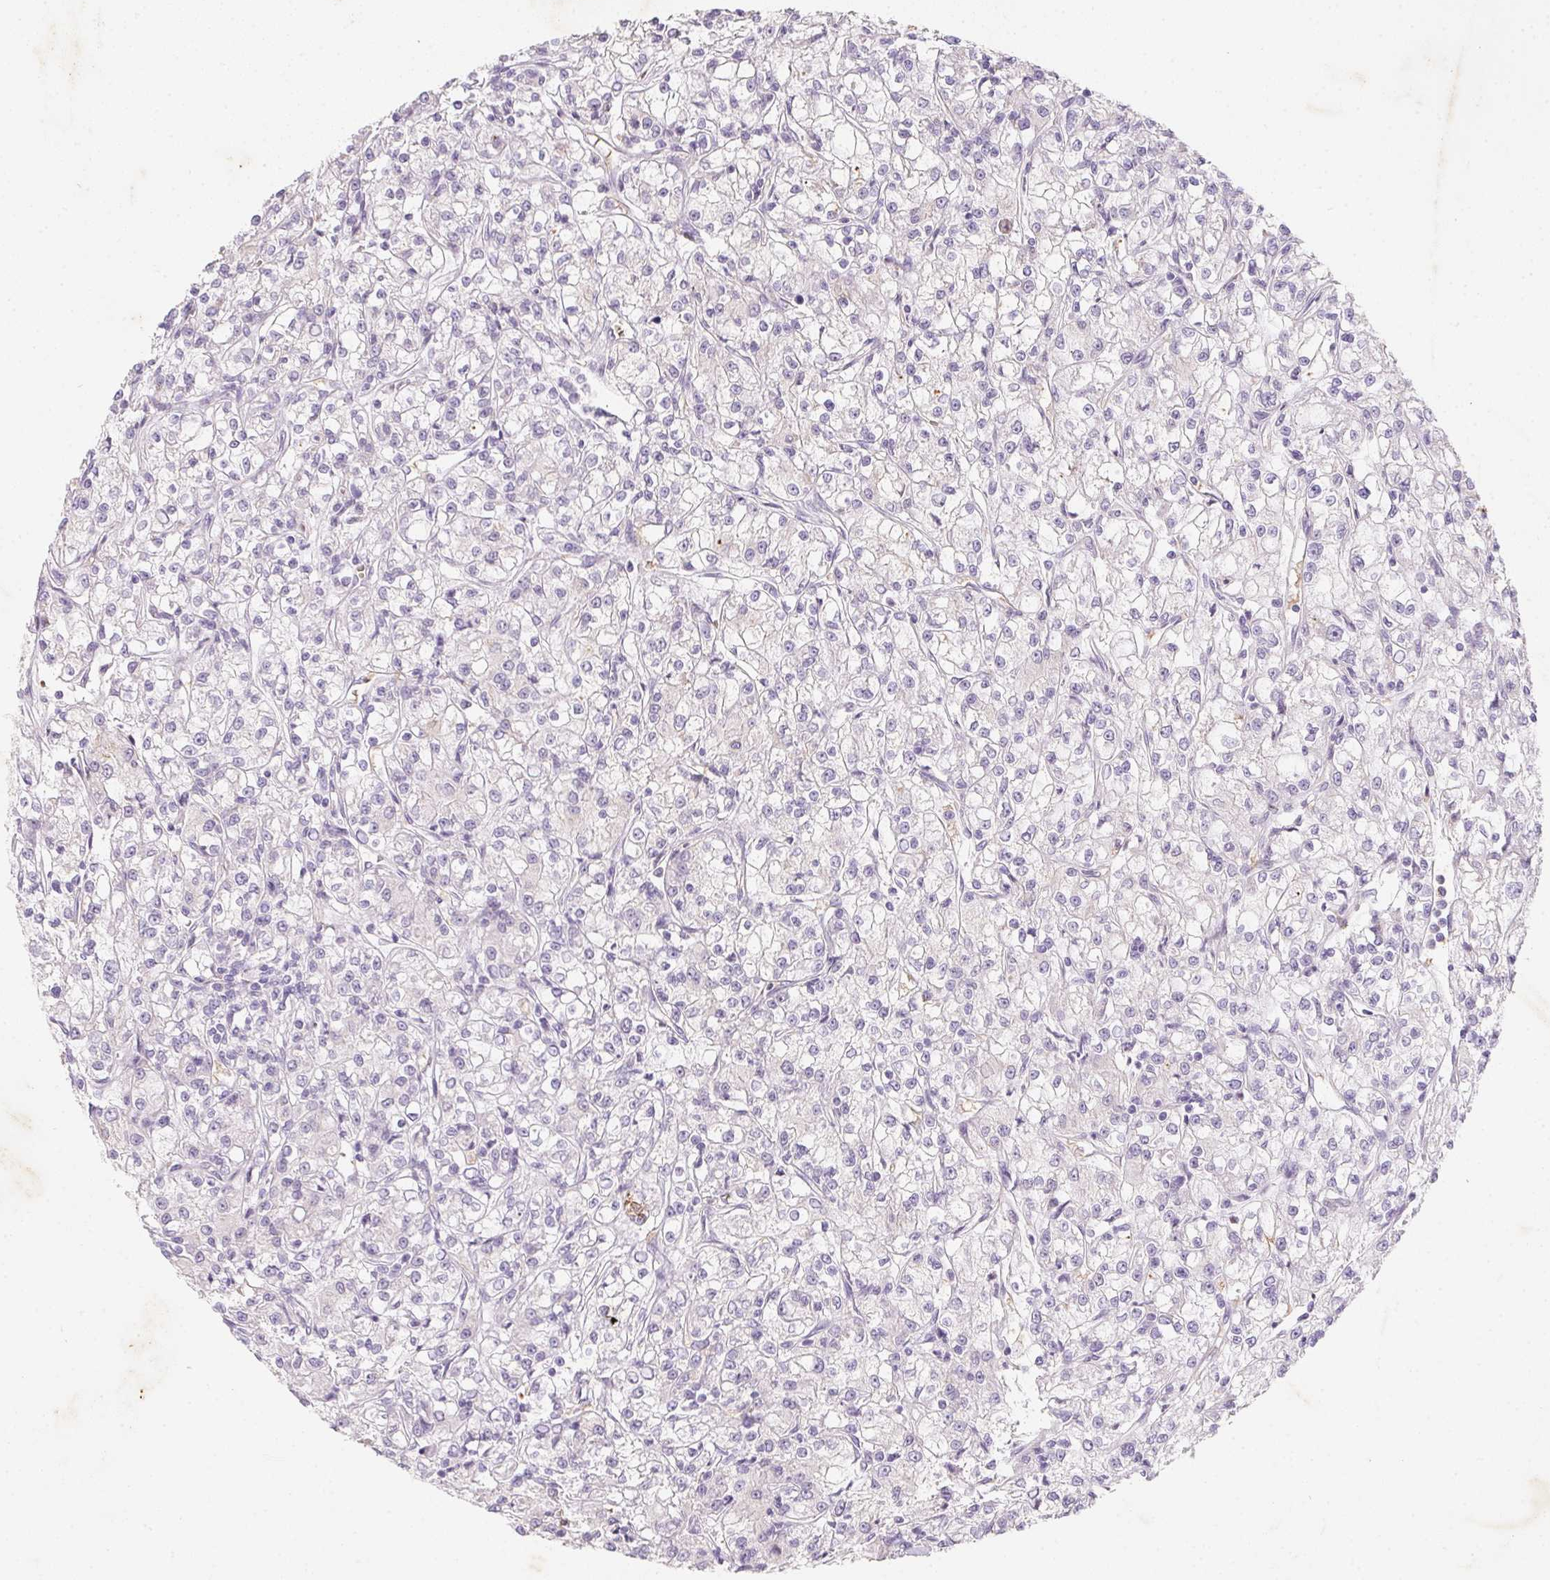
{"staining": {"intensity": "negative", "quantity": "none", "location": "none"}, "tissue": "renal cancer", "cell_type": "Tumor cells", "image_type": "cancer", "snomed": [{"axis": "morphology", "description": "Adenocarcinoma, NOS"}, {"axis": "topography", "description": "Kidney"}], "caption": "A high-resolution image shows immunohistochemistry staining of renal adenocarcinoma, which shows no significant positivity in tumor cells. The staining was performed using DAB to visualize the protein expression in brown, while the nuclei were stained in blue with hematoxylin (Magnification: 20x).", "gene": "DCD", "patient": {"sex": "female", "age": 59}}